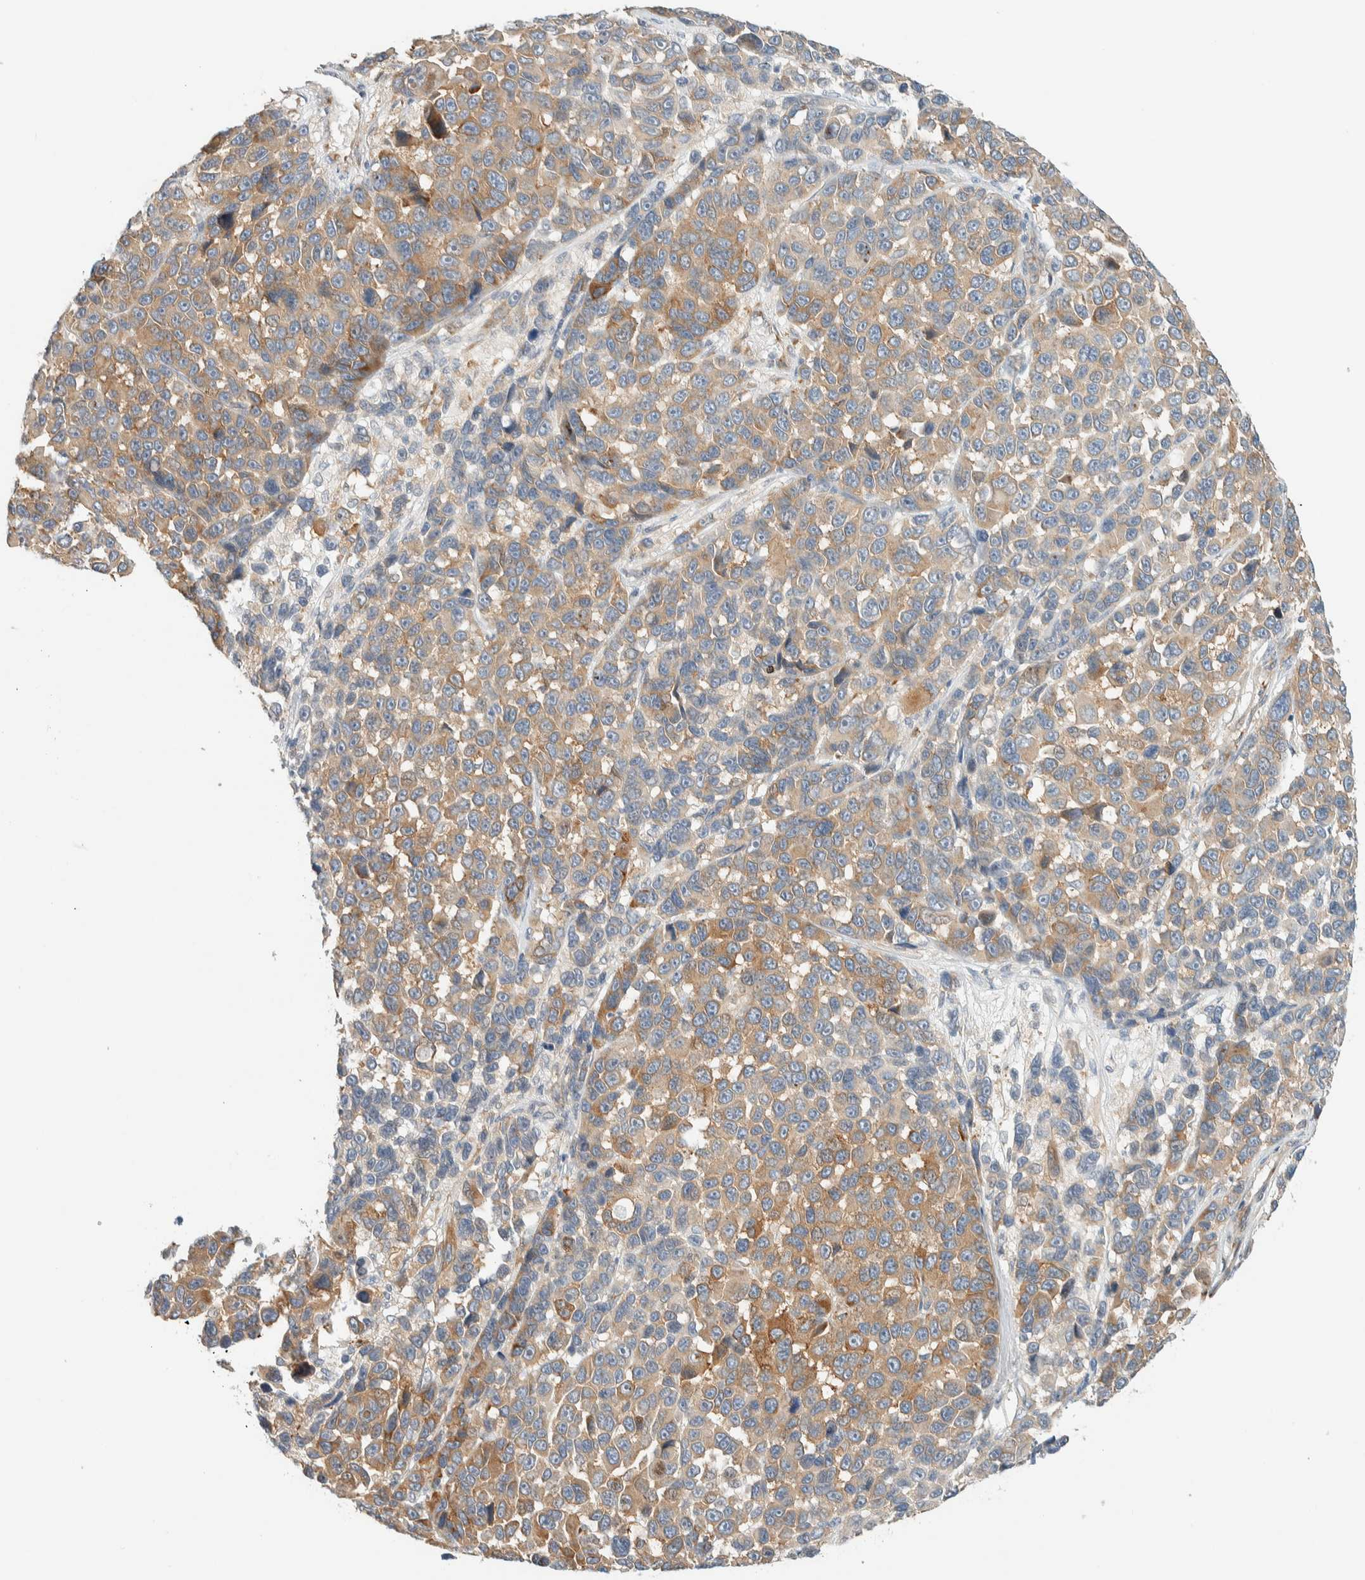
{"staining": {"intensity": "moderate", "quantity": ">75%", "location": "cytoplasmic/membranous"}, "tissue": "melanoma", "cell_type": "Tumor cells", "image_type": "cancer", "snomed": [{"axis": "morphology", "description": "Malignant melanoma, NOS"}, {"axis": "topography", "description": "Skin"}], "caption": "Malignant melanoma stained with DAB immunohistochemistry (IHC) reveals medium levels of moderate cytoplasmic/membranous staining in about >75% of tumor cells.", "gene": "TMEM184B", "patient": {"sex": "male", "age": 53}}